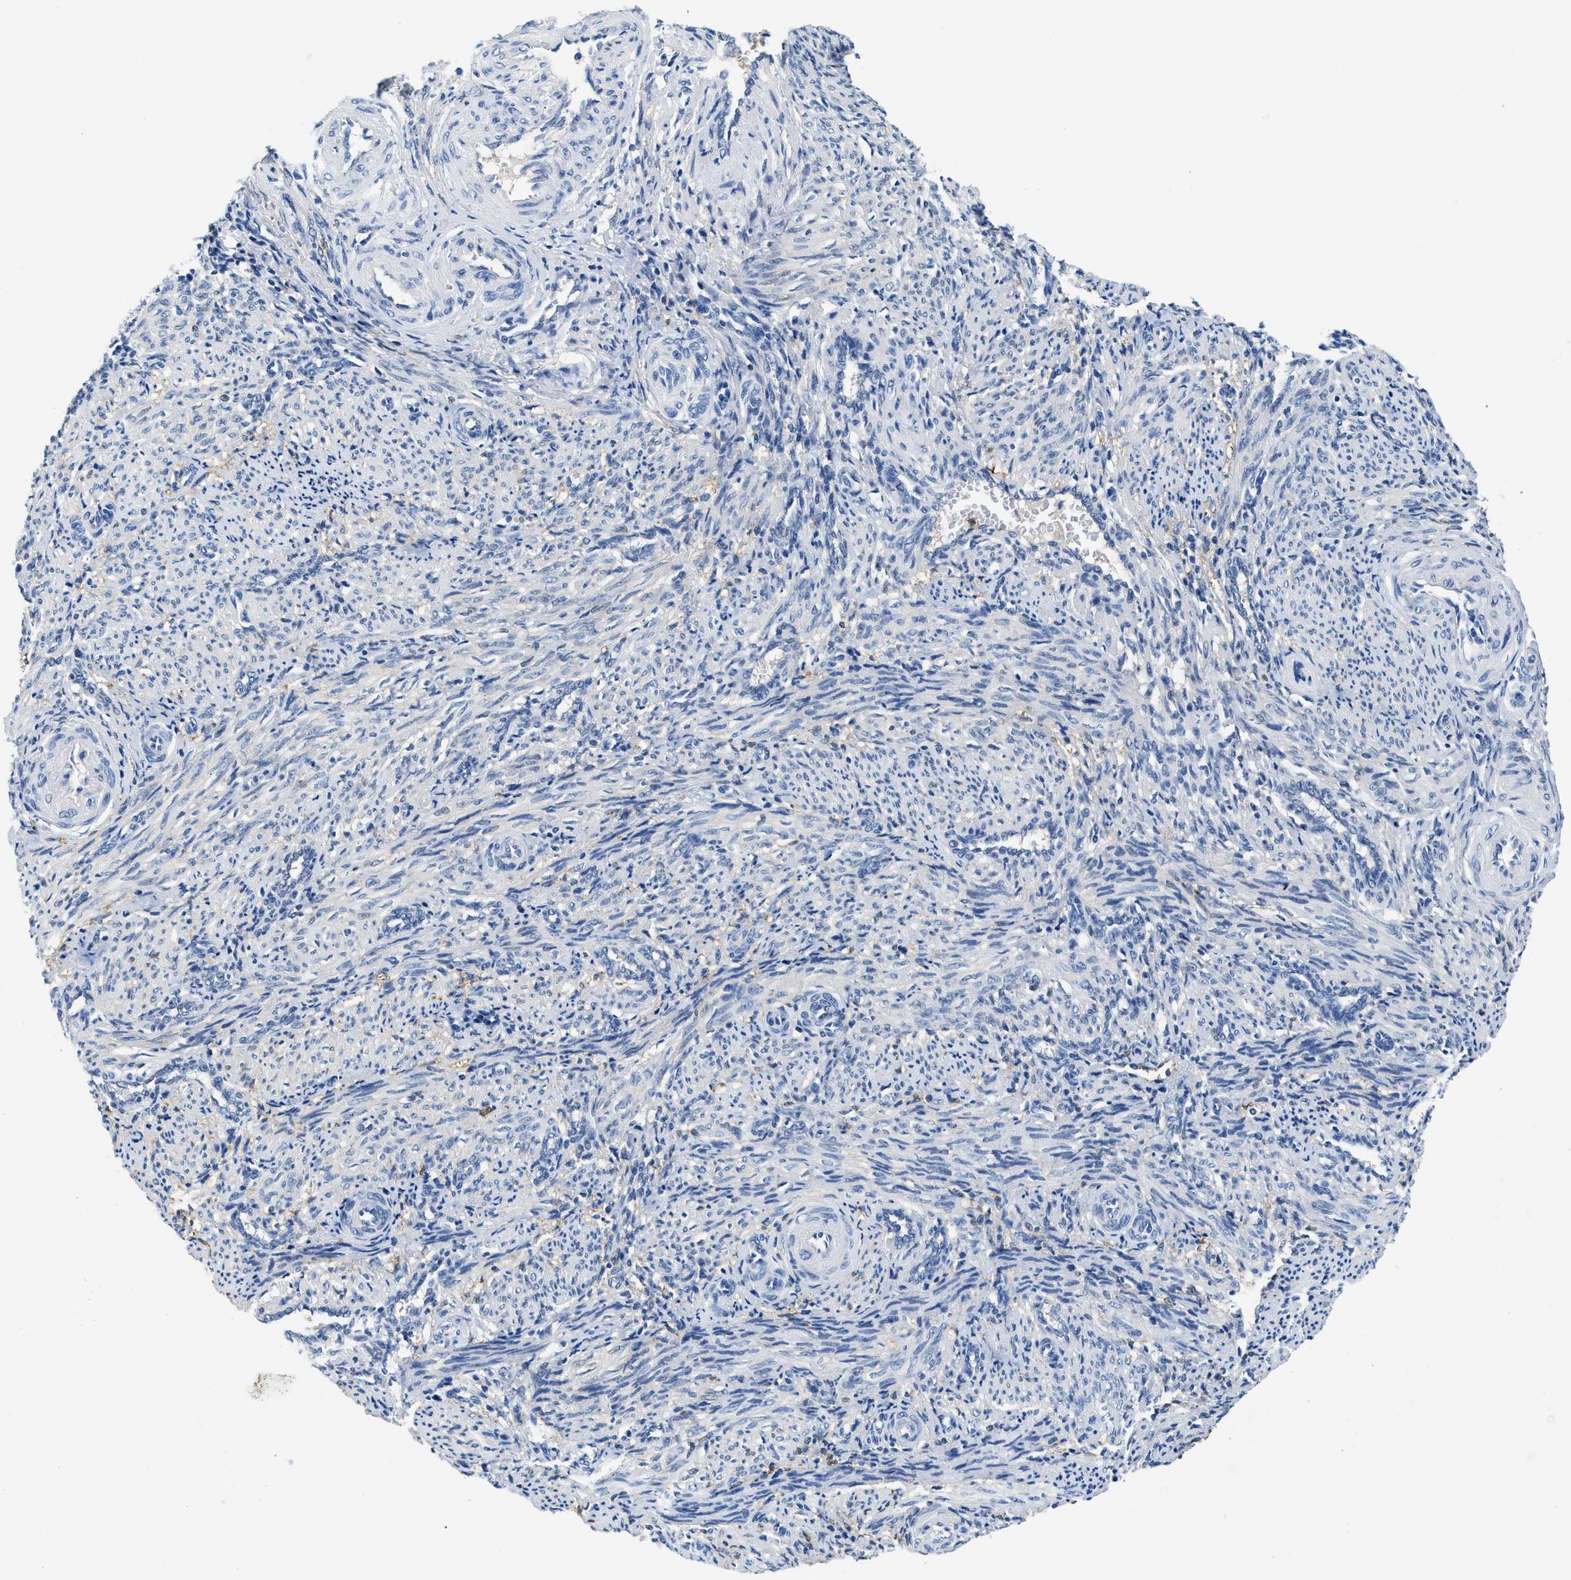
{"staining": {"intensity": "negative", "quantity": "none", "location": "none"}, "tissue": "smooth muscle", "cell_type": "Smooth muscle cells", "image_type": "normal", "snomed": [{"axis": "morphology", "description": "Normal tissue, NOS"}, {"axis": "topography", "description": "Endometrium"}], "caption": "Benign smooth muscle was stained to show a protein in brown. There is no significant expression in smooth muscle cells. (Immunohistochemistry (ihc), brightfield microscopy, high magnification).", "gene": "FADS6", "patient": {"sex": "female", "age": 33}}